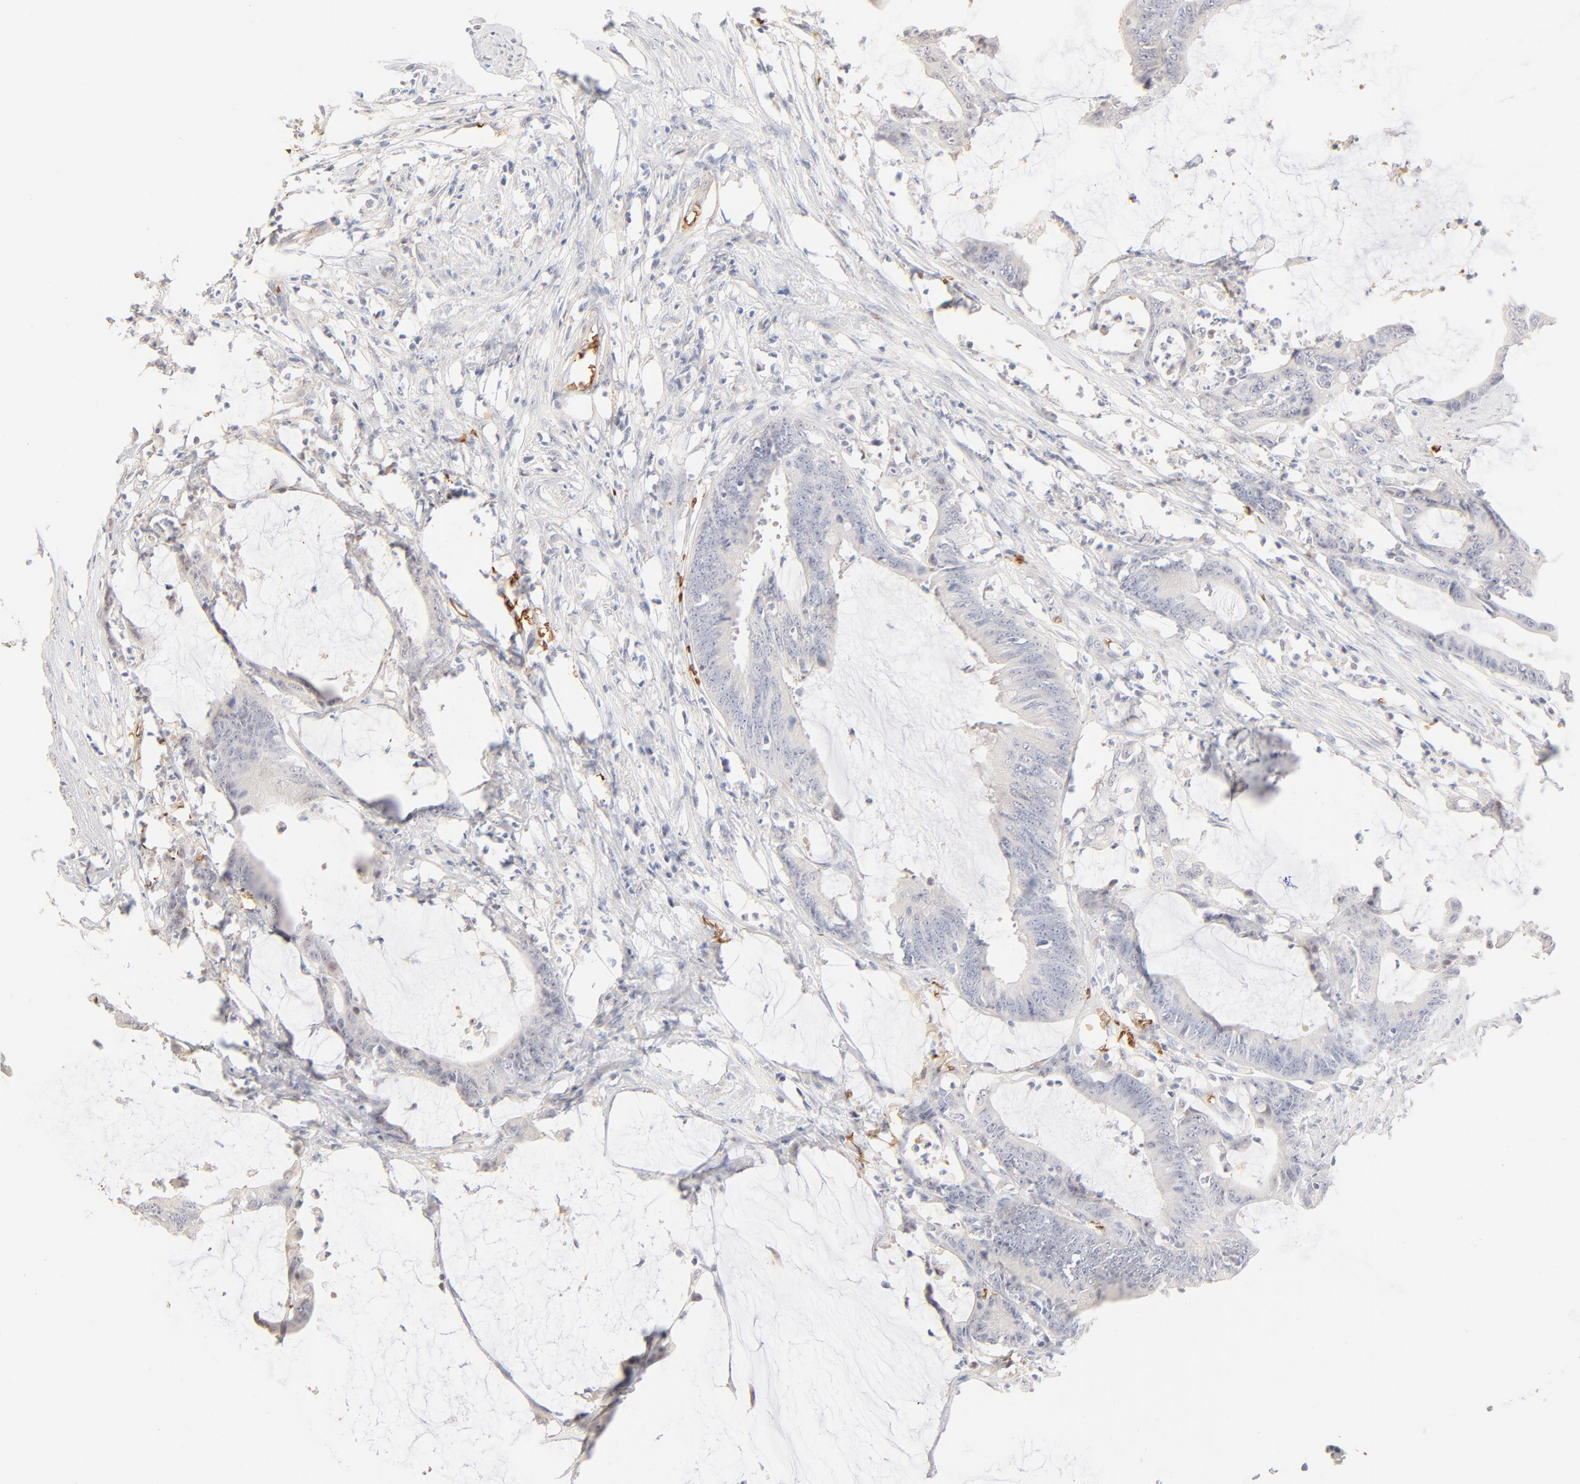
{"staining": {"intensity": "negative", "quantity": "none", "location": "none"}, "tissue": "colorectal cancer", "cell_type": "Tumor cells", "image_type": "cancer", "snomed": [{"axis": "morphology", "description": "Adenocarcinoma, NOS"}, {"axis": "topography", "description": "Rectum"}], "caption": "The micrograph displays no significant expression in tumor cells of colorectal cancer (adenocarcinoma). (Immunohistochemistry (ihc), brightfield microscopy, high magnification).", "gene": "SPTB", "patient": {"sex": "female", "age": 66}}